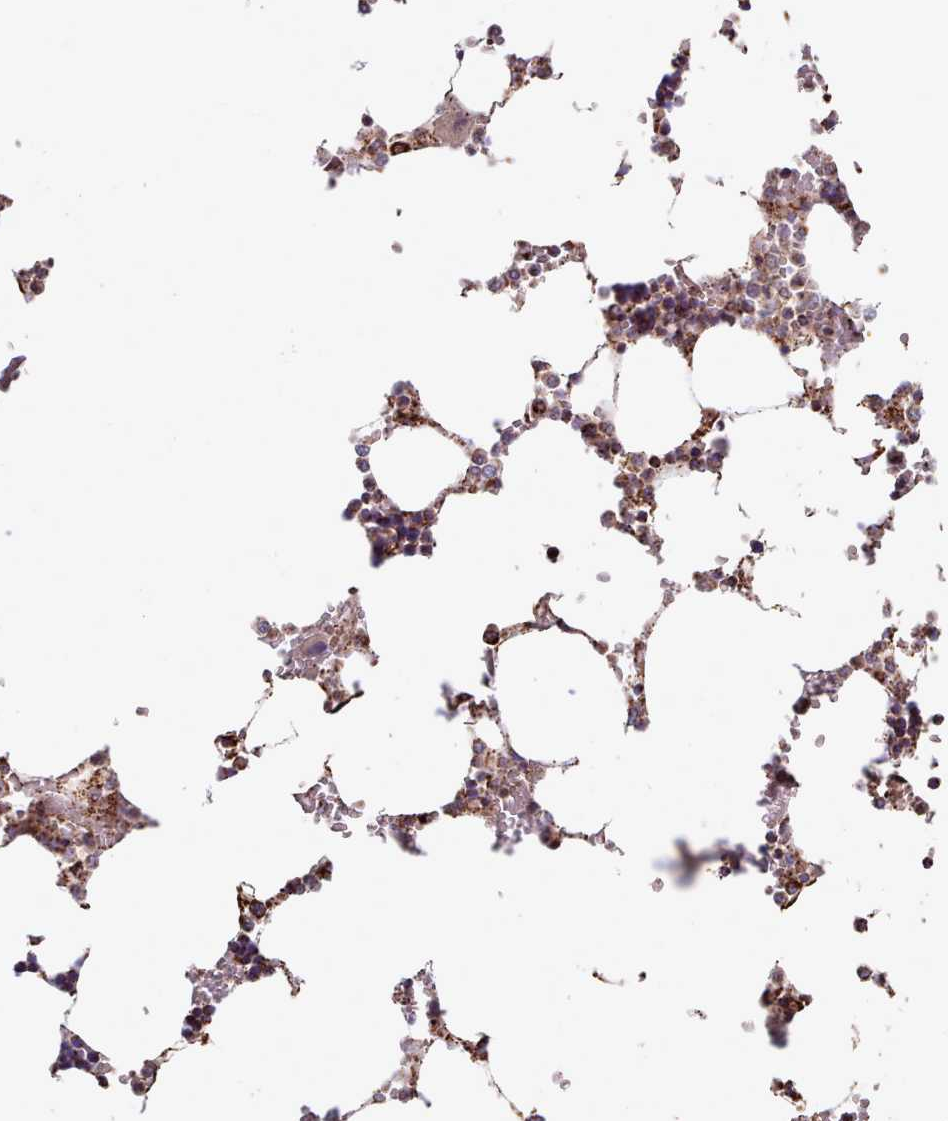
{"staining": {"intensity": "strong", "quantity": ">75%", "location": "cytoplasmic/membranous"}, "tissue": "bone marrow", "cell_type": "Hematopoietic cells", "image_type": "normal", "snomed": [{"axis": "morphology", "description": "Normal tissue, NOS"}, {"axis": "topography", "description": "Bone marrow"}], "caption": "An image showing strong cytoplasmic/membranous staining in approximately >75% of hematopoietic cells in normal bone marrow, as visualized by brown immunohistochemical staining.", "gene": "HSDL2", "patient": {"sex": "male", "age": 64}}